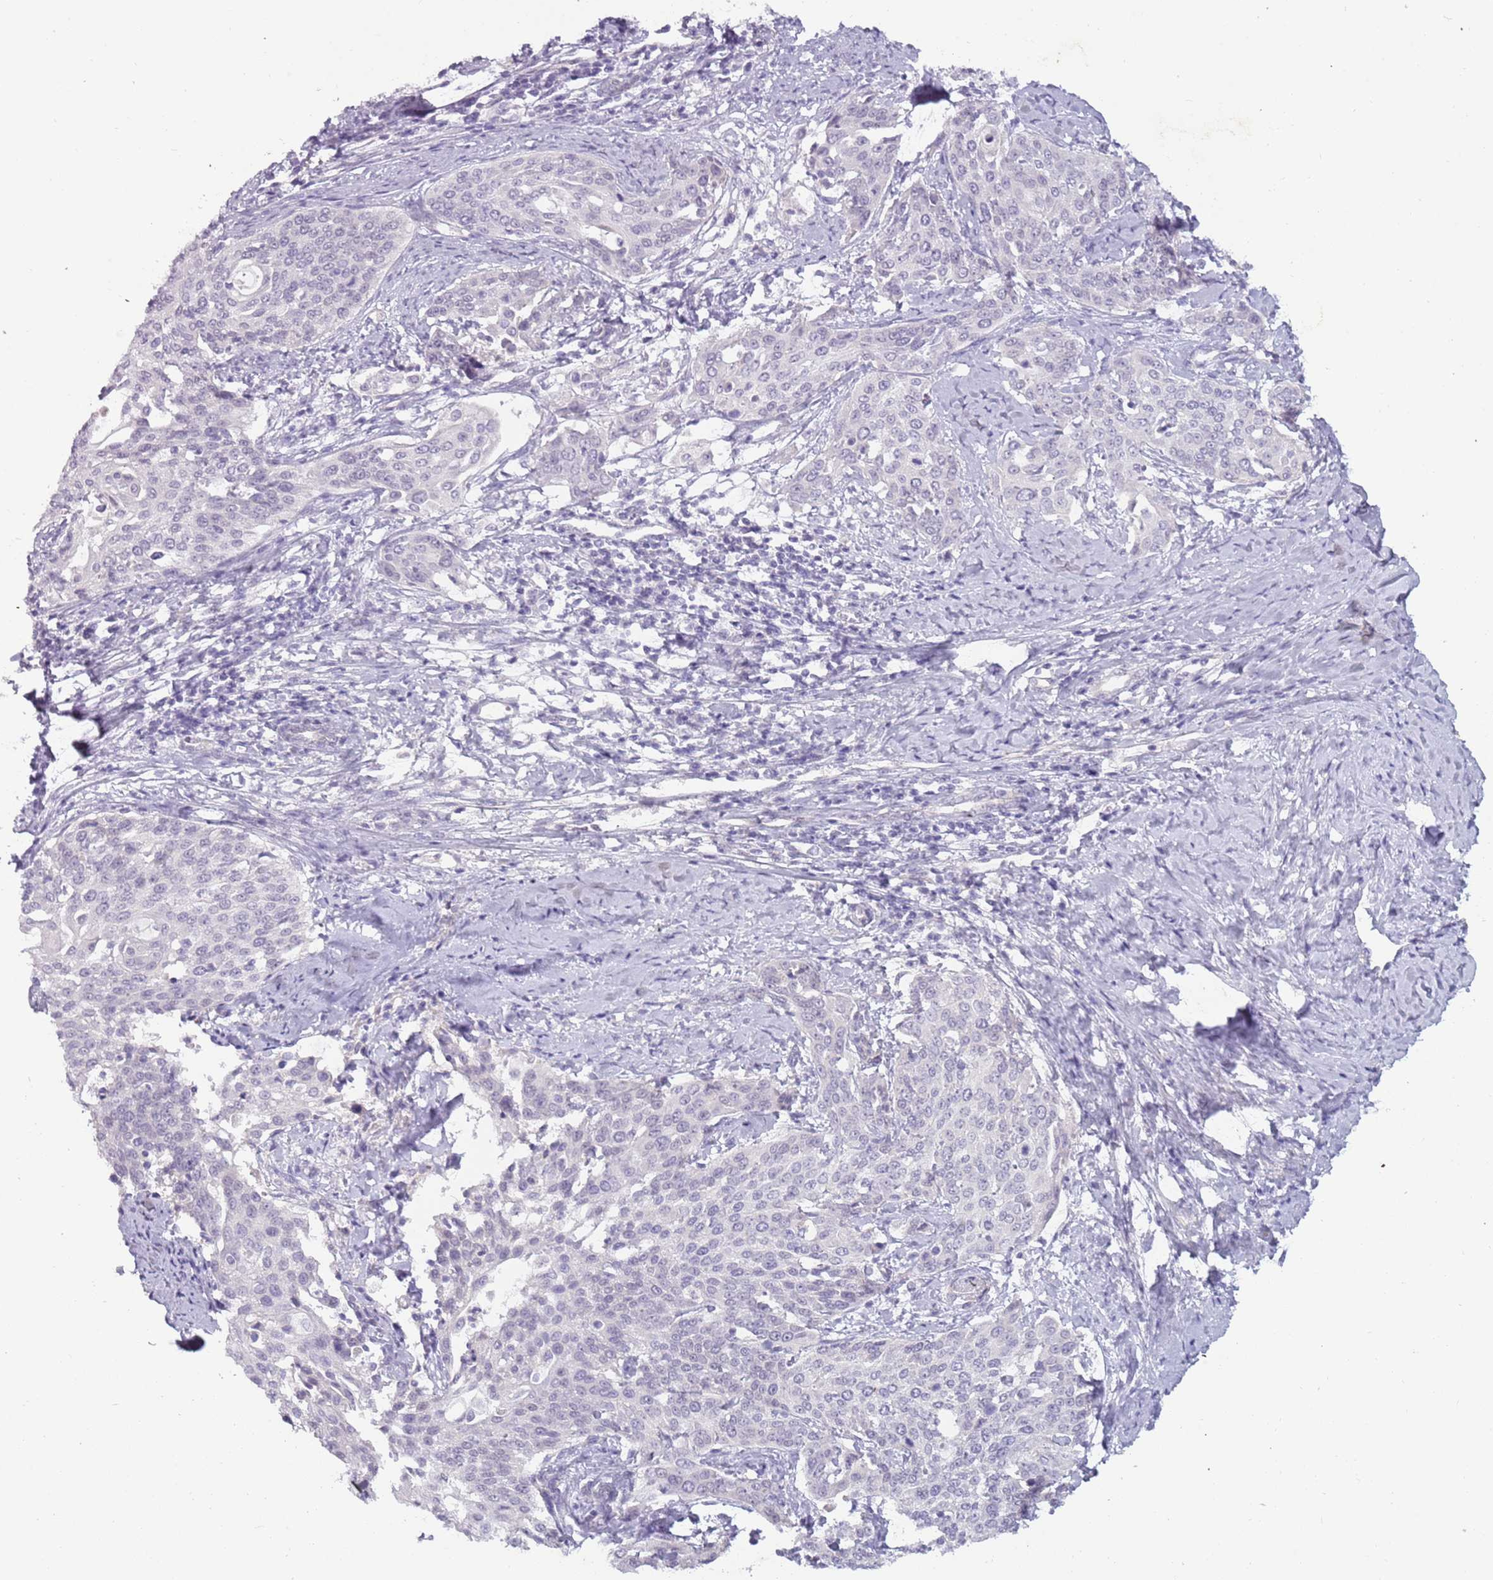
{"staining": {"intensity": "negative", "quantity": "none", "location": "none"}, "tissue": "cervical cancer", "cell_type": "Tumor cells", "image_type": "cancer", "snomed": [{"axis": "morphology", "description": "Squamous cell carcinoma, NOS"}, {"axis": "topography", "description": "Cervix"}], "caption": "Immunohistochemical staining of human cervical cancer exhibits no significant positivity in tumor cells.", "gene": "RFX2", "patient": {"sex": "female", "age": 44}}